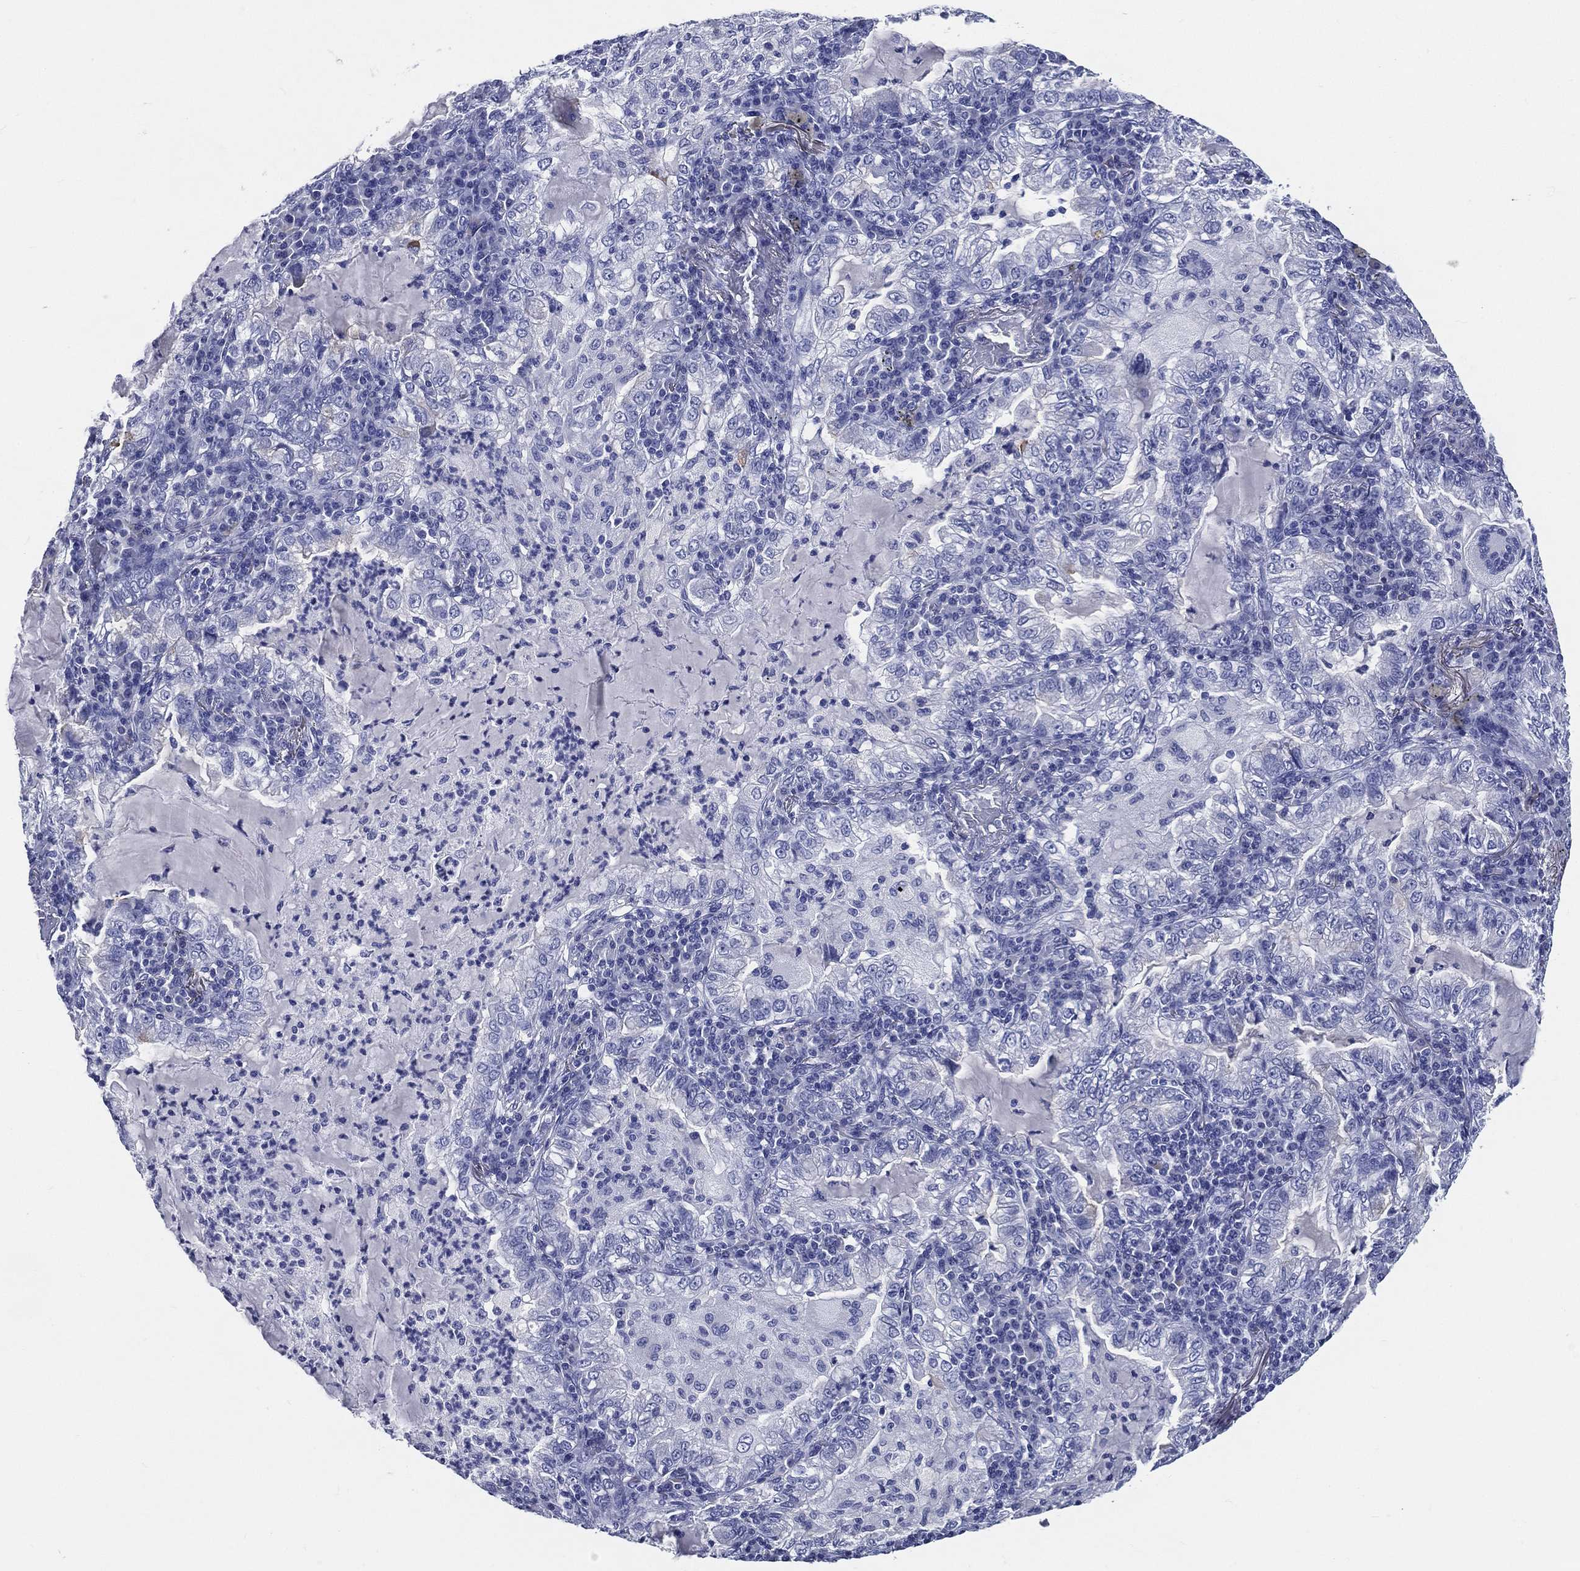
{"staining": {"intensity": "negative", "quantity": "none", "location": "none"}, "tissue": "lung cancer", "cell_type": "Tumor cells", "image_type": "cancer", "snomed": [{"axis": "morphology", "description": "Adenocarcinoma, NOS"}, {"axis": "topography", "description": "Lung"}], "caption": "Immunohistochemistry of lung cancer (adenocarcinoma) demonstrates no expression in tumor cells.", "gene": "ACE2", "patient": {"sex": "female", "age": 73}}